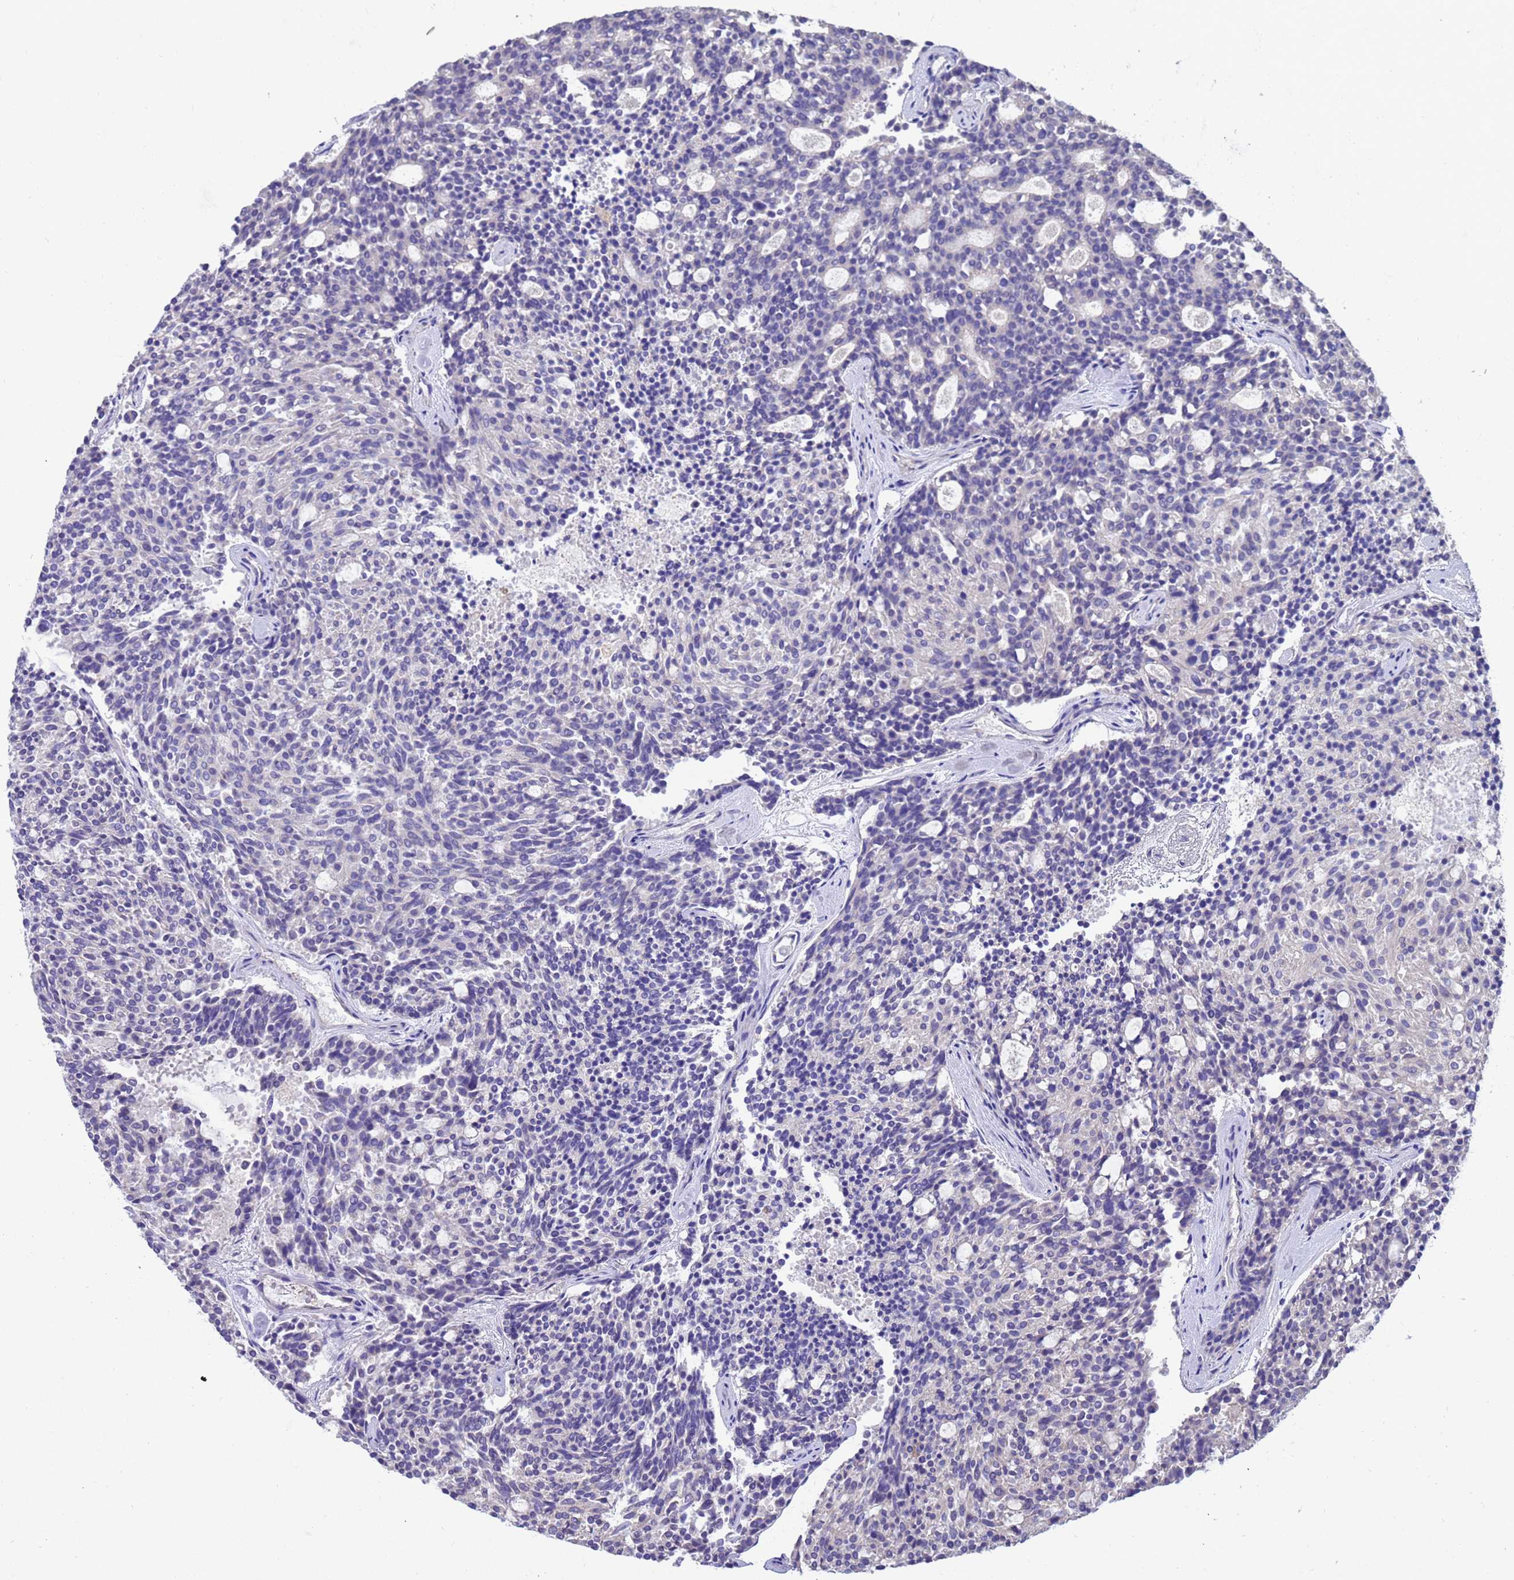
{"staining": {"intensity": "negative", "quantity": "none", "location": "none"}, "tissue": "carcinoid", "cell_type": "Tumor cells", "image_type": "cancer", "snomed": [{"axis": "morphology", "description": "Carcinoid, malignant, NOS"}, {"axis": "topography", "description": "Pancreas"}], "caption": "IHC of malignant carcinoid reveals no staining in tumor cells.", "gene": "SRL", "patient": {"sex": "female", "age": 54}}